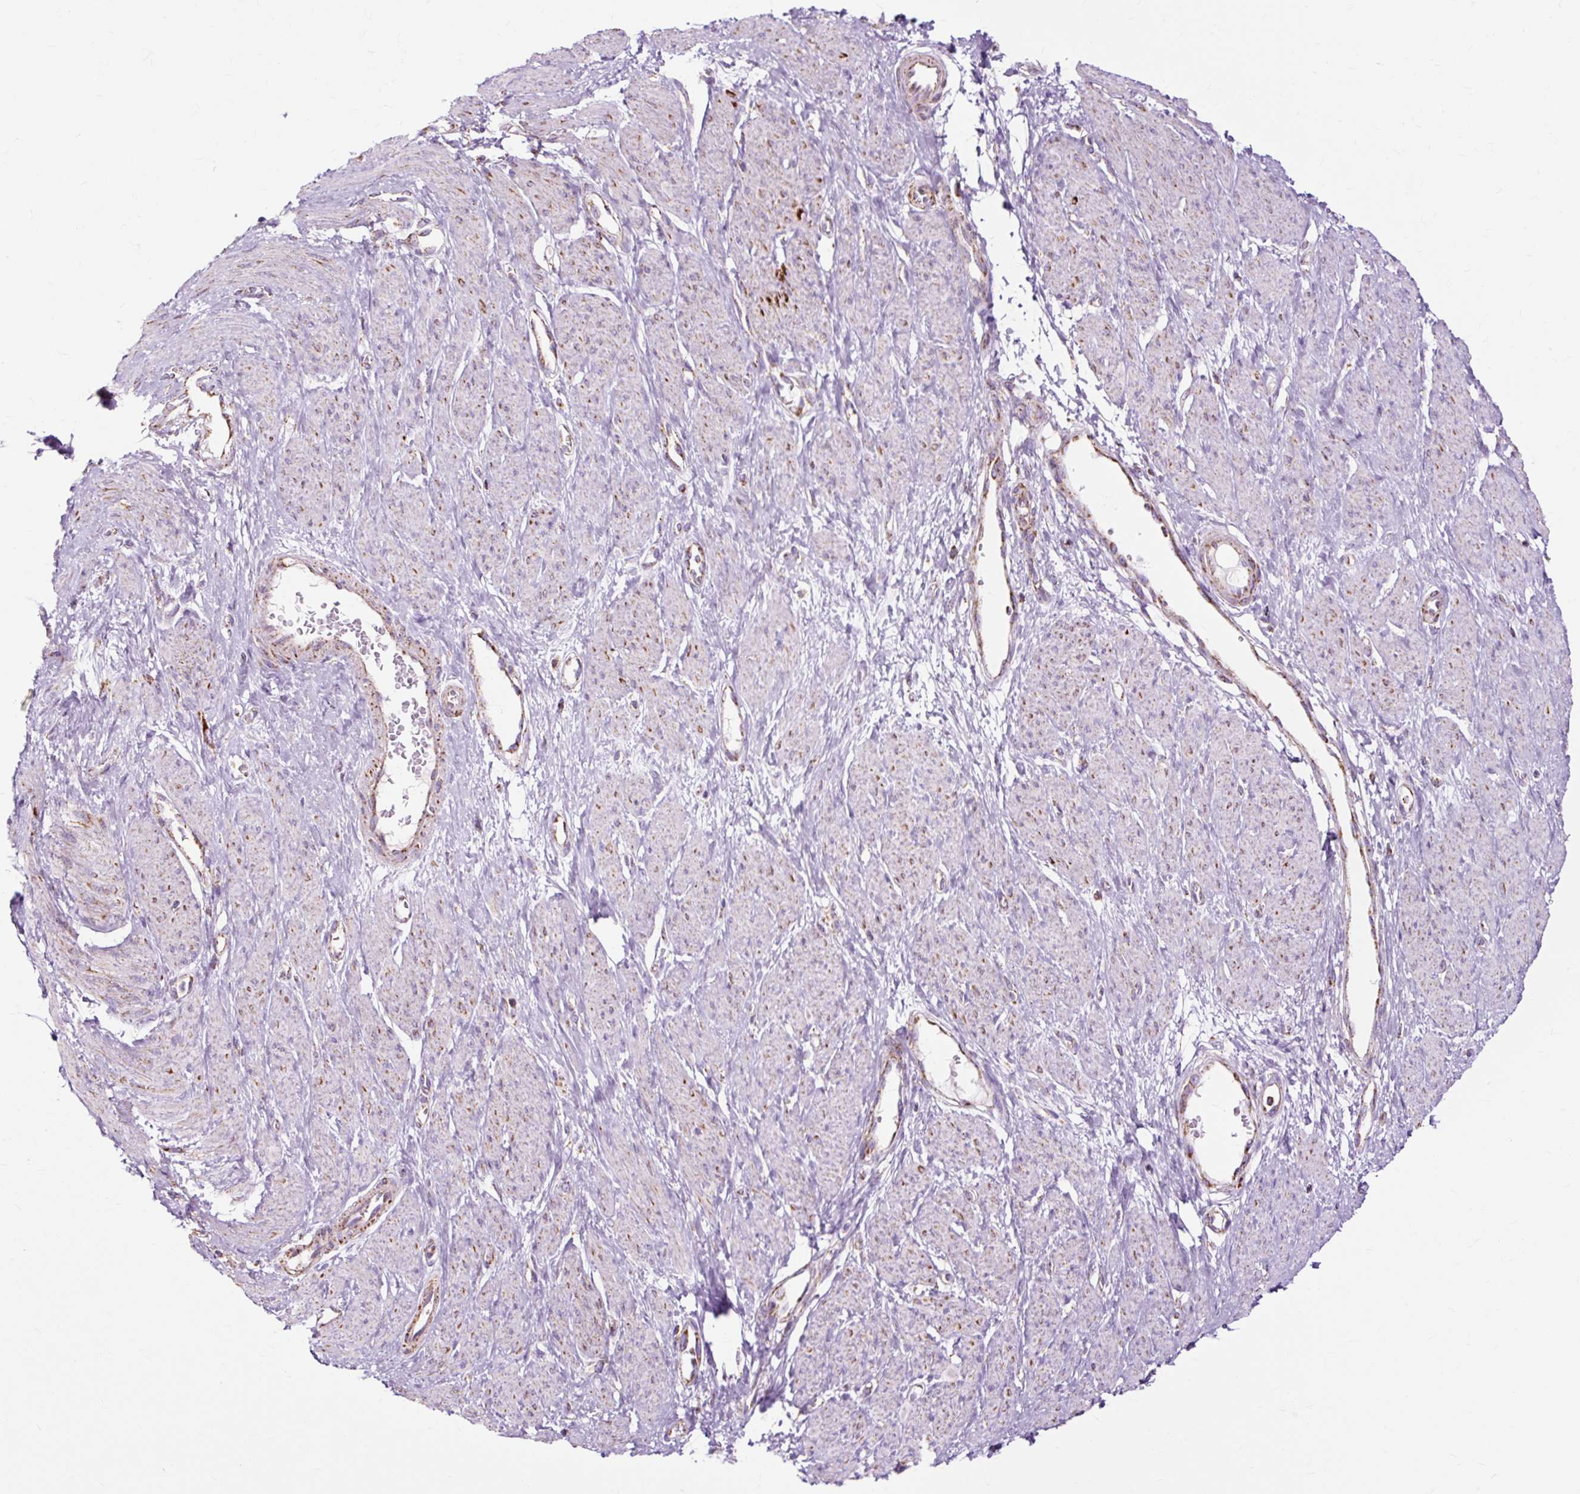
{"staining": {"intensity": "moderate", "quantity": "<25%", "location": "cytoplasmic/membranous"}, "tissue": "smooth muscle", "cell_type": "Smooth muscle cells", "image_type": "normal", "snomed": [{"axis": "morphology", "description": "Normal tissue, NOS"}, {"axis": "topography", "description": "Smooth muscle"}, {"axis": "topography", "description": "Uterus"}], "caption": "IHC photomicrograph of benign smooth muscle: human smooth muscle stained using immunohistochemistry (IHC) shows low levels of moderate protein expression localized specifically in the cytoplasmic/membranous of smooth muscle cells, appearing as a cytoplasmic/membranous brown color.", "gene": "DLAT", "patient": {"sex": "female", "age": 39}}